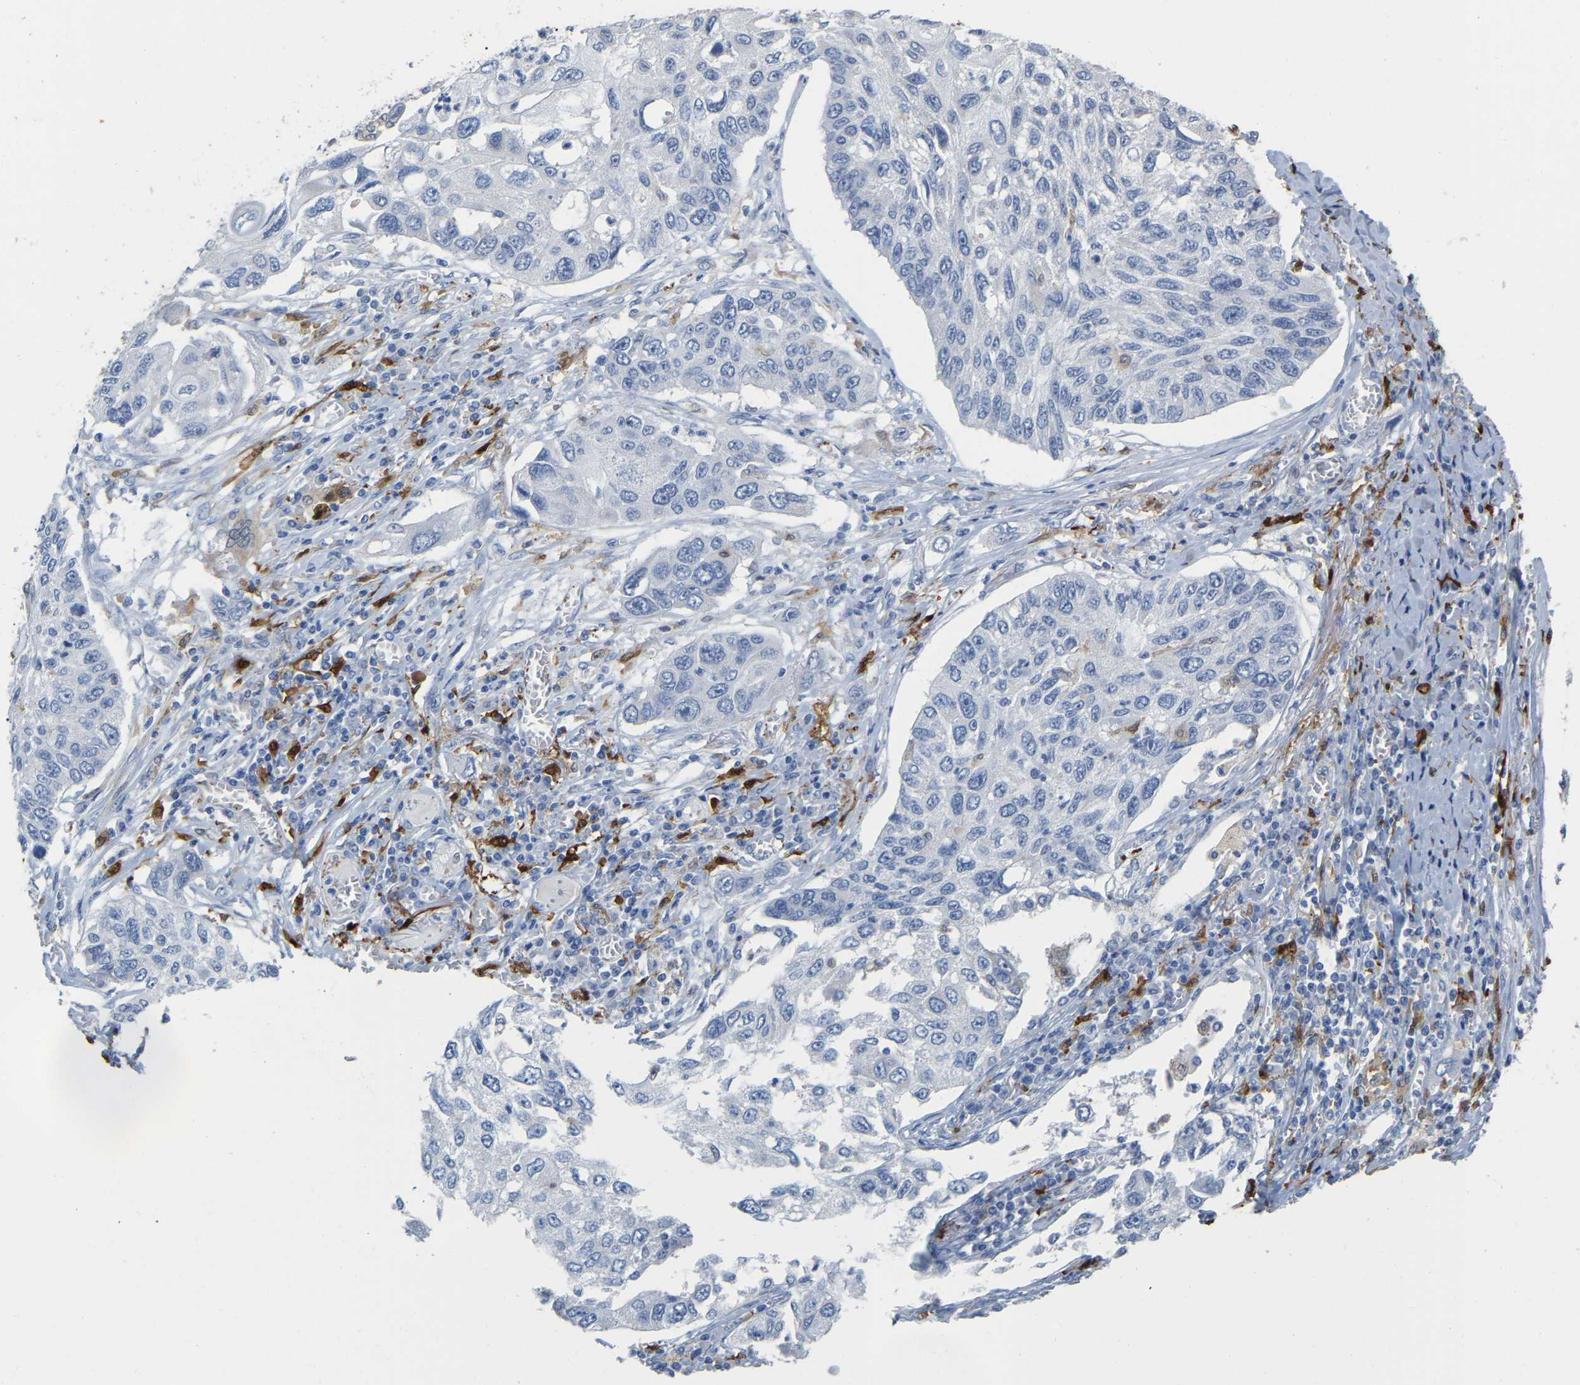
{"staining": {"intensity": "negative", "quantity": "none", "location": "none"}, "tissue": "lung cancer", "cell_type": "Tumor cells", "image_type": "cancer", "snomed": [{"axis": "morphology", "description": "Squamous cell carcinoma, NOS"}, {"axis": "topography", "description": "Lung"}], "caption": "An immunohistochemistry (IHC) histopathology image of lung squamous cell carcinoma is shown. There is no staining in tumor cells of lung squamous cell carcinoma.", "gene": "ULBP2", "patient": {"sex": "male", "age": 71}}